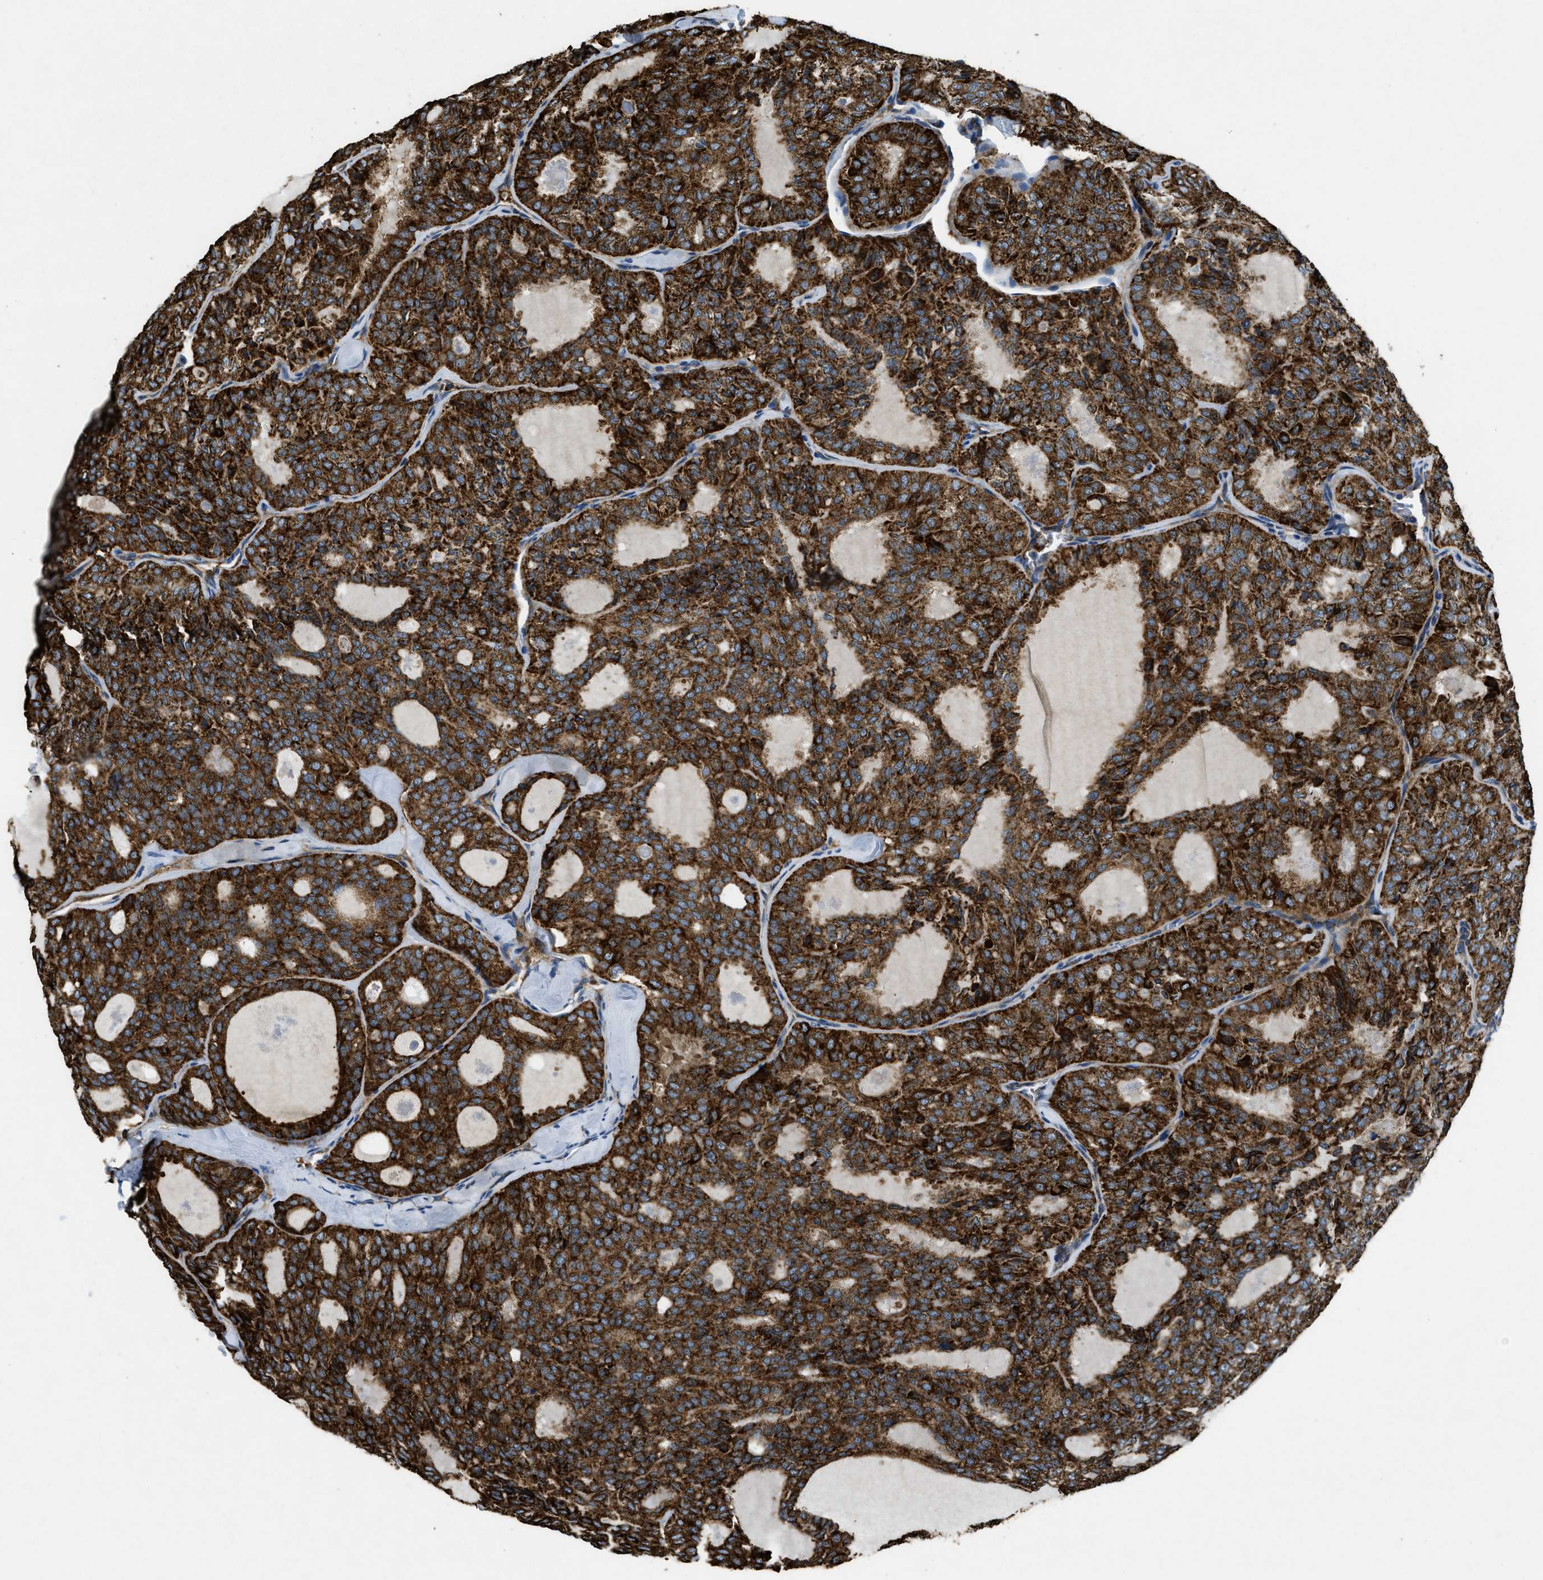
{"staining": {"intensity": "strong", "quantity": ">75%", "location": "cytoplasmic/membranous"}, "tissue": "thyroid cancer", "cell_type": "Tumor cells", "image_type": "cancer", "snomed": [{"axis": "morphology", "description": "Follicular adenoma carcinoma, NOS"}, {"axis": "topography", "description": "Thyroid gland"}], "caption": "Immunohistochemical staining of human thyroid cancer (follicular adenoma carcinoma) displays high levels of strong cytoplasmic/membranous staining in approximately >75% of tumor cells.", "gene": "CSPG4", "patient": {"sex": "male", "age": 75}}